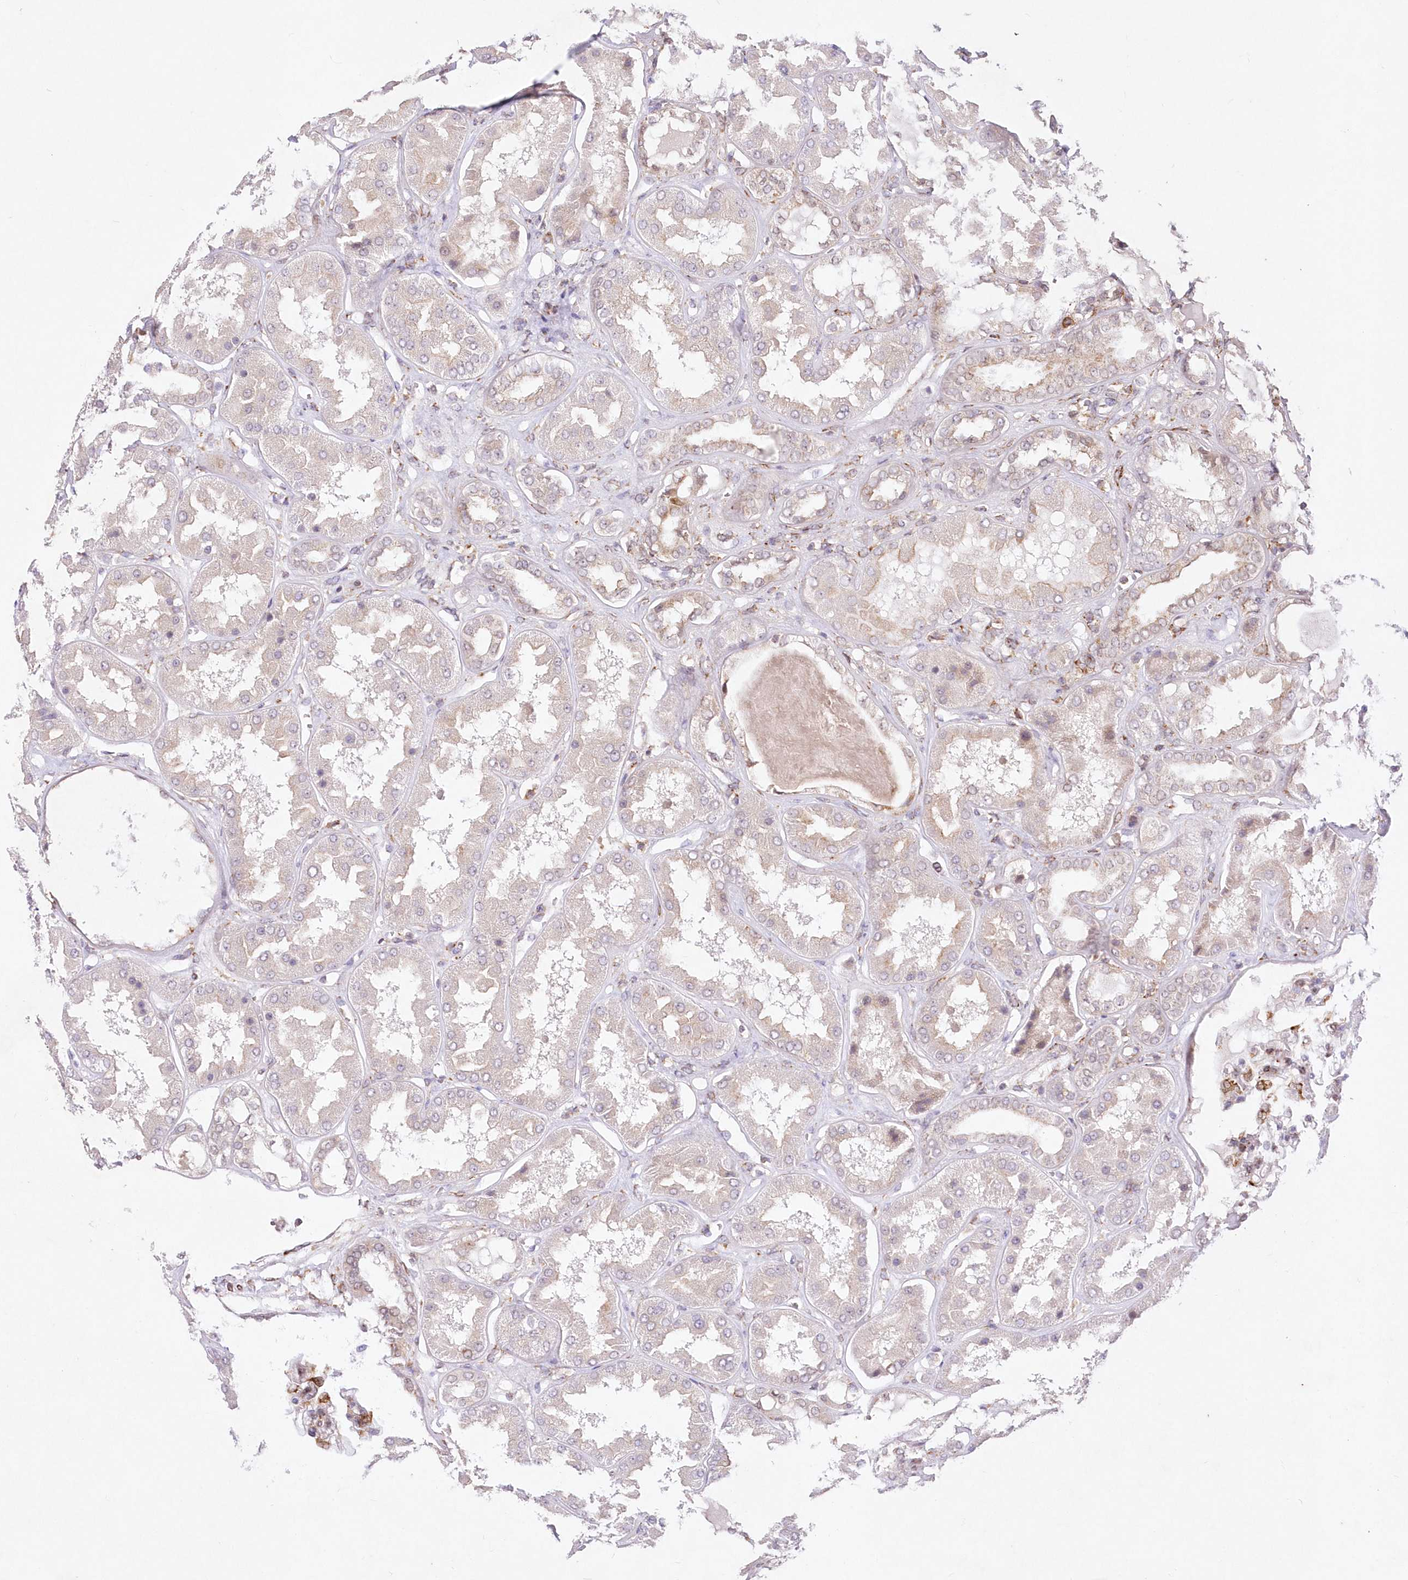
{"staining": {"intensity": "moderate", "quantity": "25%-75%", "location": "nuclear"}, "tissue": "kidney", "cell_type": "Cells in glomeruli", "image_type": "normal", "snomed": [{"axis": "morphology", "description": "Normal tissue, NOS"}, {"axis": "topography", "description": "Kidney"}], "caption": "Approximately 25%-75% of cells in glomeruli in unremarkable human kidney show moderate nuclear protein positivity as visualized by brown immunohistochemical staining.", "gene": "LDB1", "patient": {"sex": "female", "age": 56}}